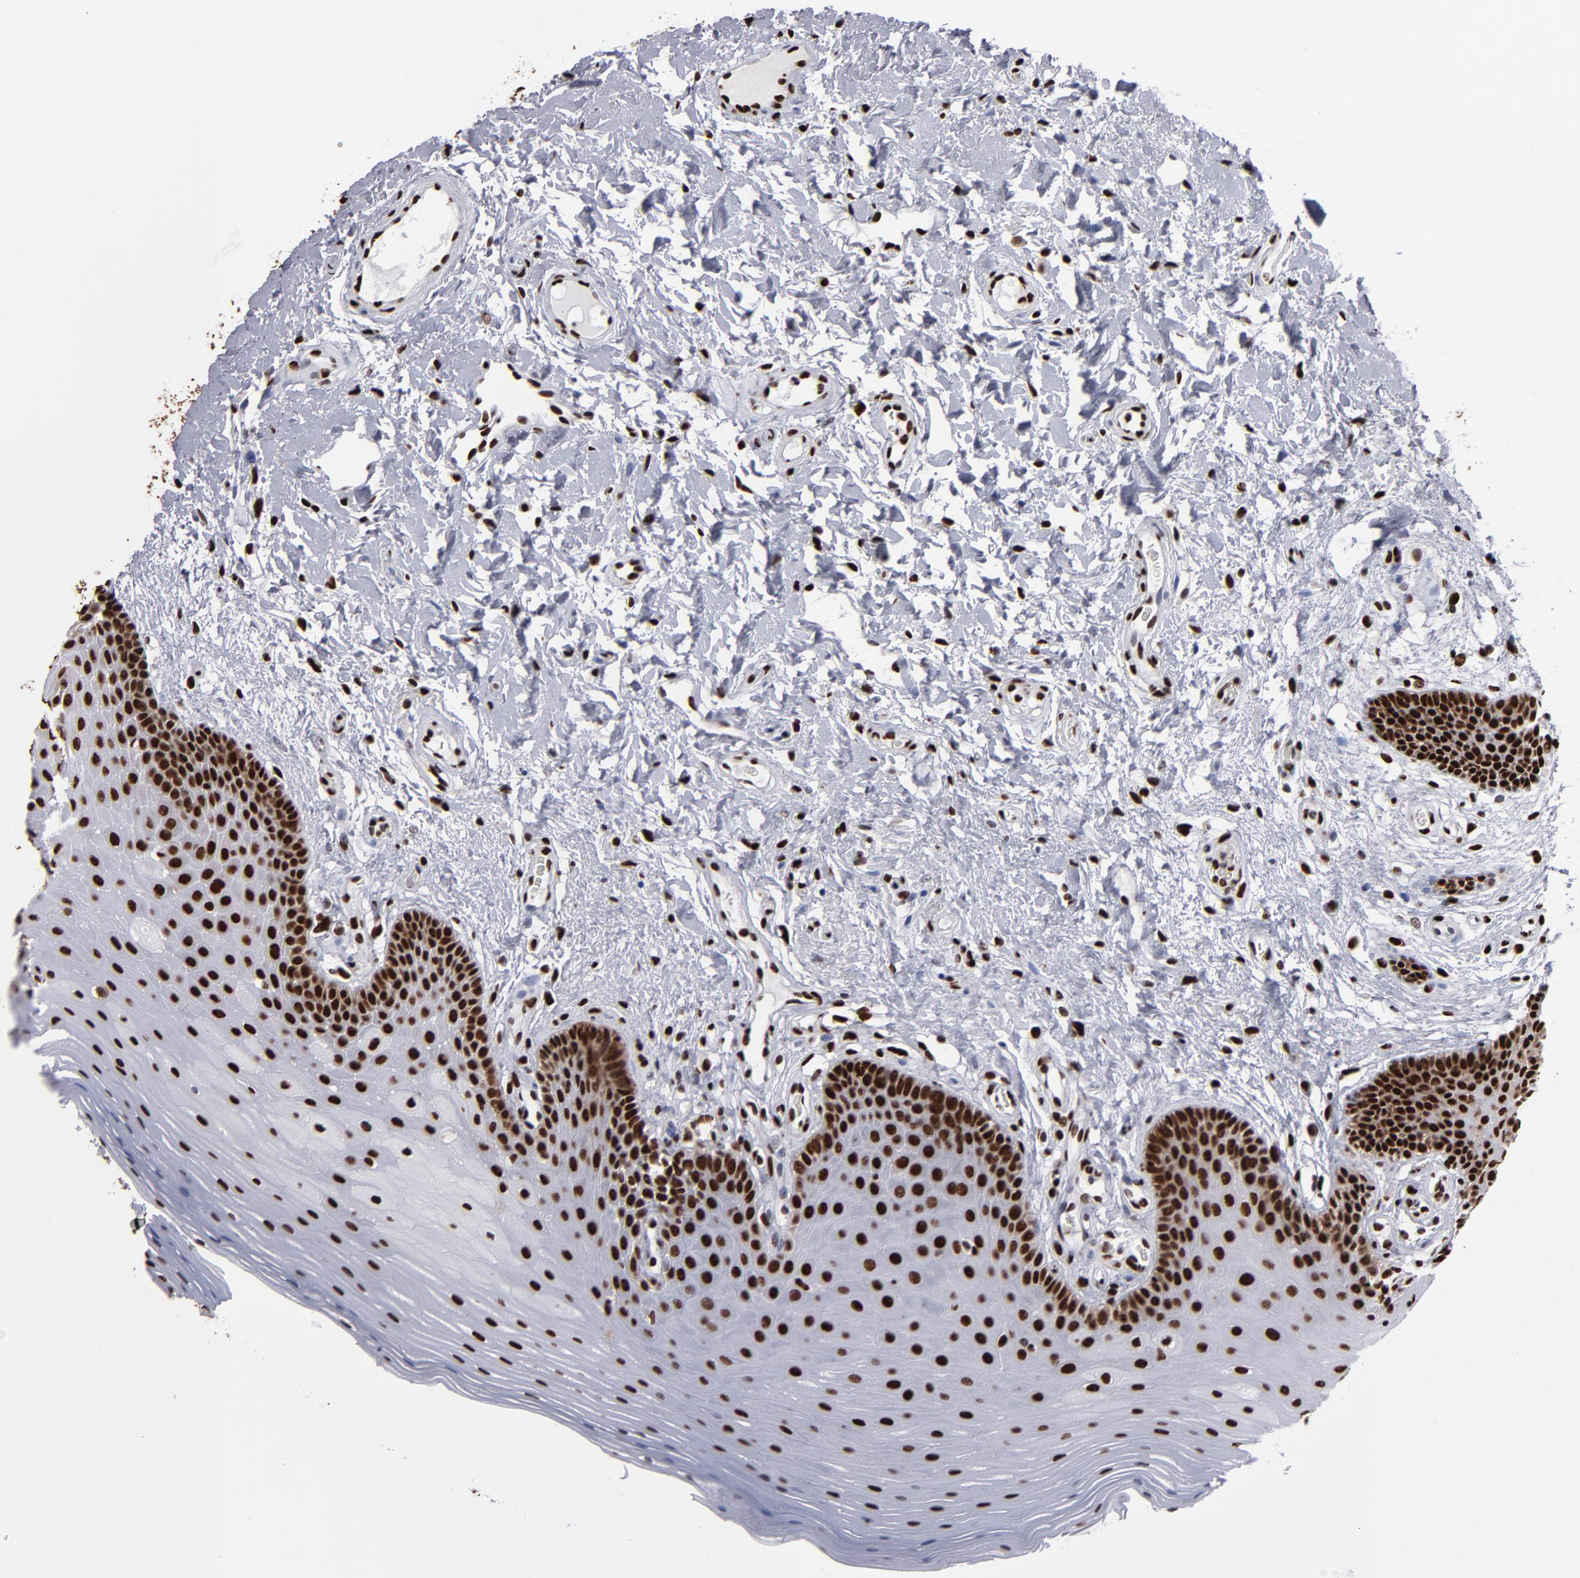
{"staining": {"intensity": "strong", "quantity": ">75%", "location": "nuclear"}, "tissue": "oral mucosa", "cell_type": "Squamous epithelial cells", "image_type": "normal", "snomed": [{"axis": "morphology", "description": "Normal tissue, NOS"}, {"axis": "morphology", "description": "Squamous cell carcinoma, NOS"}, {"axis": "topography", "description": "Skeletal muscle"}, {"axis": "topography", "description": "Oral tissue"}, {"axis": "topography", "description": "Head-Neck"}], "caption": "Immunohistochemistry photomicrograph of benign human oral mucosa stained for a protein (brown), which reveals high levels of strong nuclear expression in about >75% of squamous epithelial cells.", "gene": "MRE11", "patient": {"sex": "male", "age": 71}}